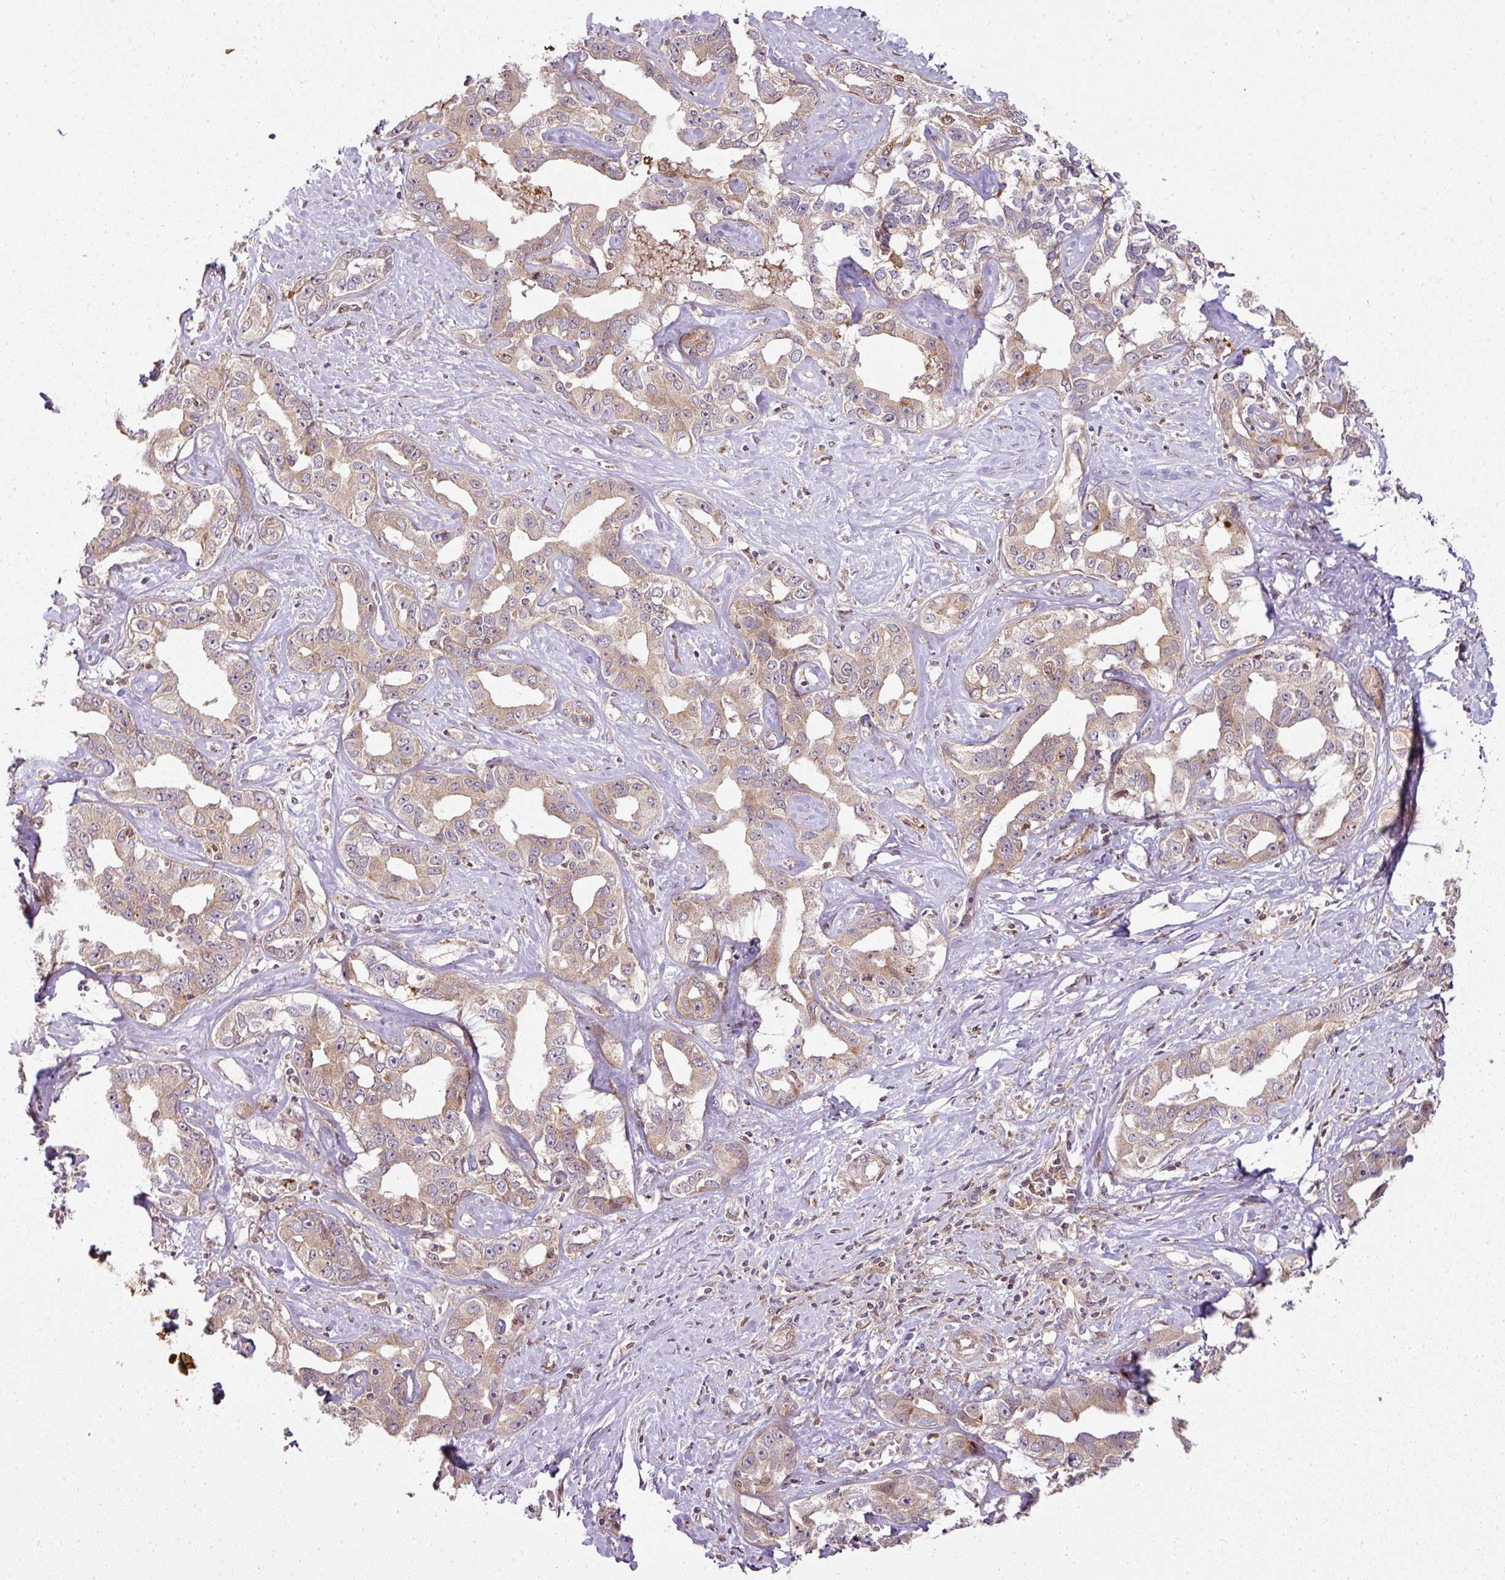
{"staining": {"intensity": "weak", "quantity": ">75%", "location": "cytoplasmic/membranous"}, "tissue": "liver cancer", "cell_type": "Tumor cells", "image_type": "cancer", "snomed": [{"axis": "morphology", "description": "Cholangiocarcinoma"}, {"axis": "topography", "description": "Liver"}], "caption": "DAB immunohistochemical staining of human liver cancer (cholangiocarcinoma) reveals weak cytoplasmic/membranous protein staining in approximately >75% of tumor cells.", "gene": "ATAT1", "patient": {"sex": "male", "age": 59}}